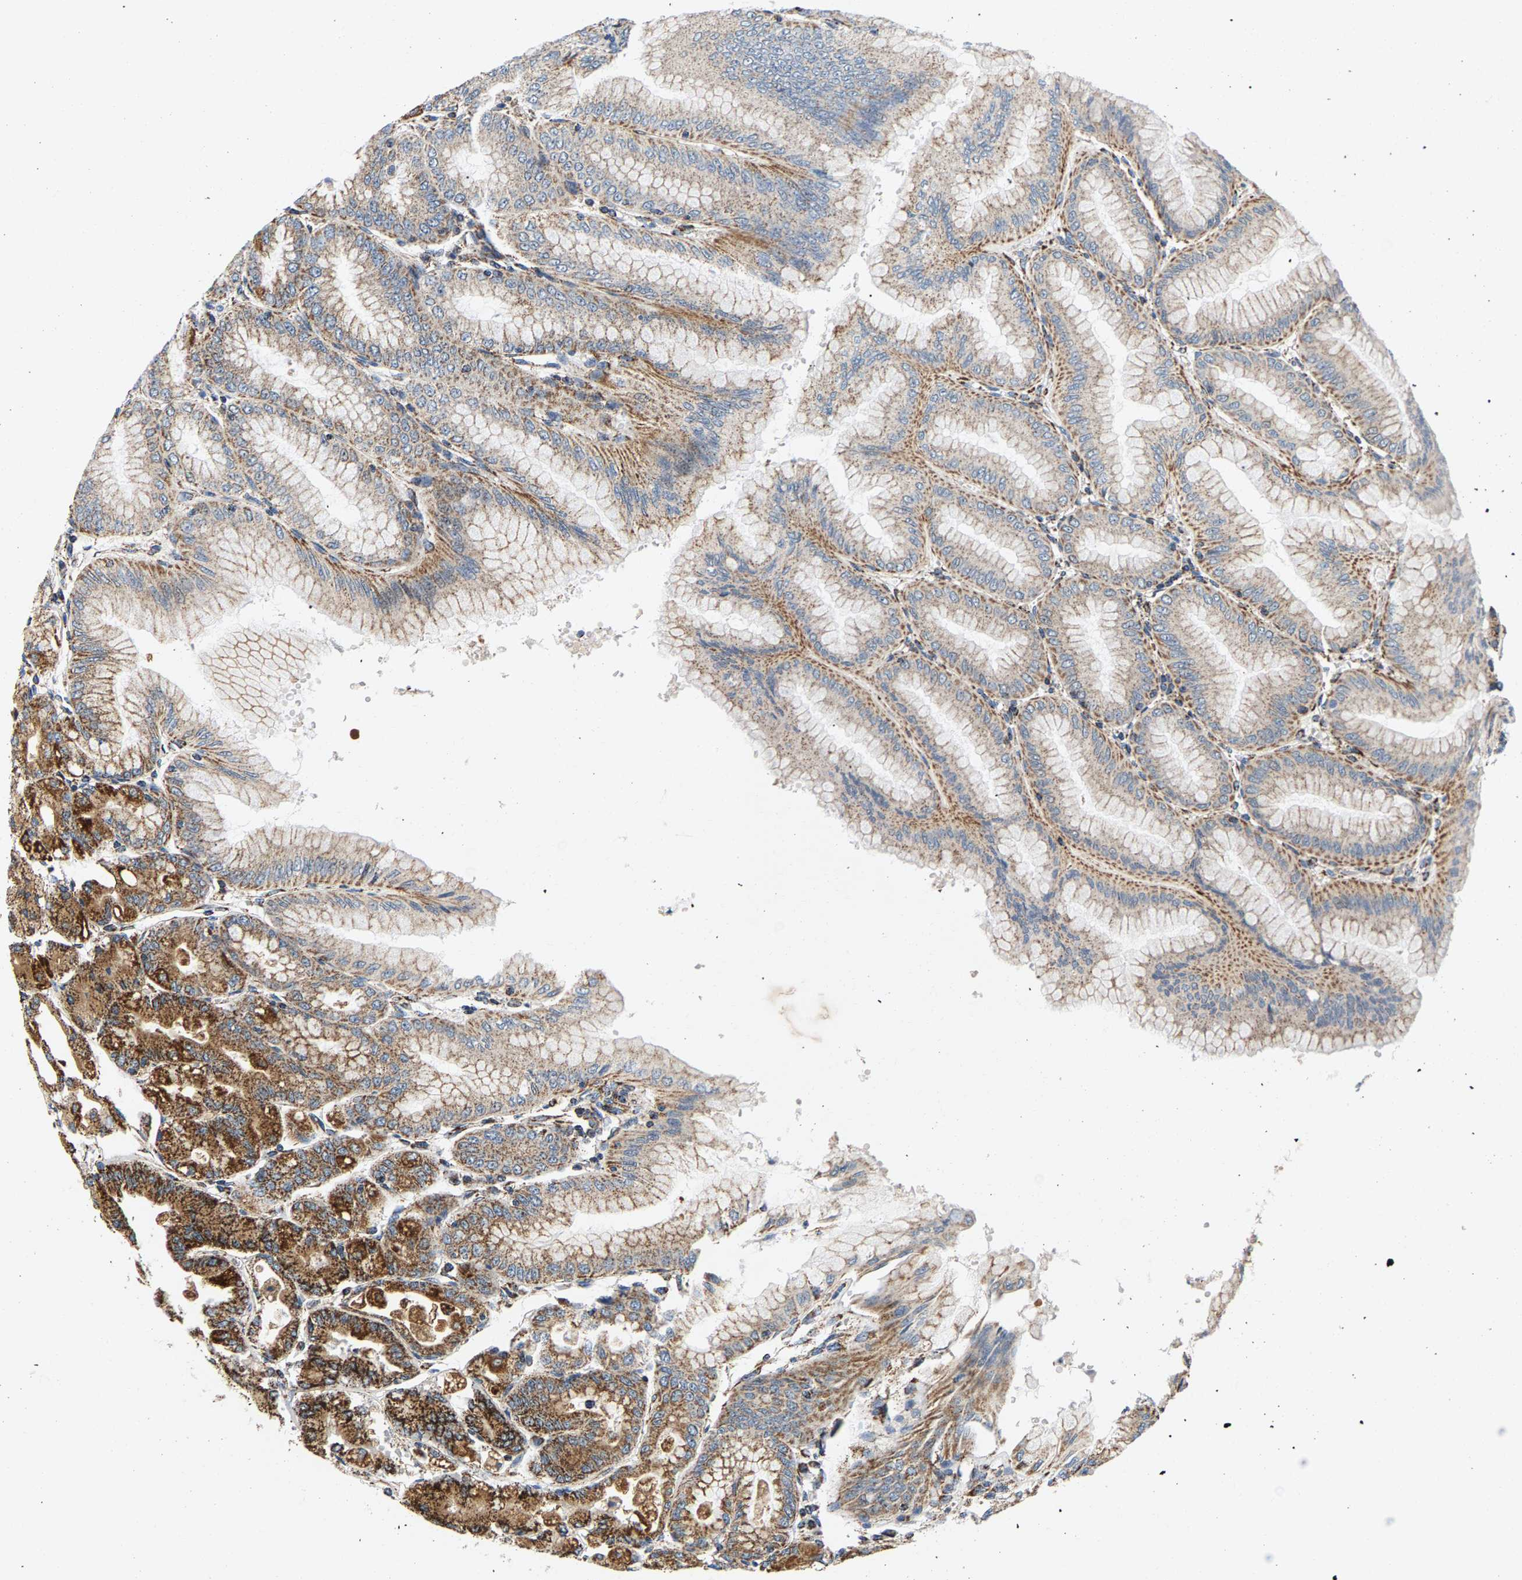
{"staining": {"intensity": "moderate", "quantity": ">75%", "location": "cytoplasmic/membranous"}, "tissue": "stomach", "cell_type": "Glandular cells", "image_type": "normal", "snomed": [{"axis": "morphology", "description": "Normal tissue, NOS"}, {"axis": "topography", "description": "Stomach, lower"}], "caption": "This photomicrograph demonstrates immunohistochemistry staining of unremarkable human stomach, with medium moderate cytoplasmic/membranous expression in about >75% of glandular cells.", "gene": "PDE1A", "patient": {"sex": "male", "age": 71}}